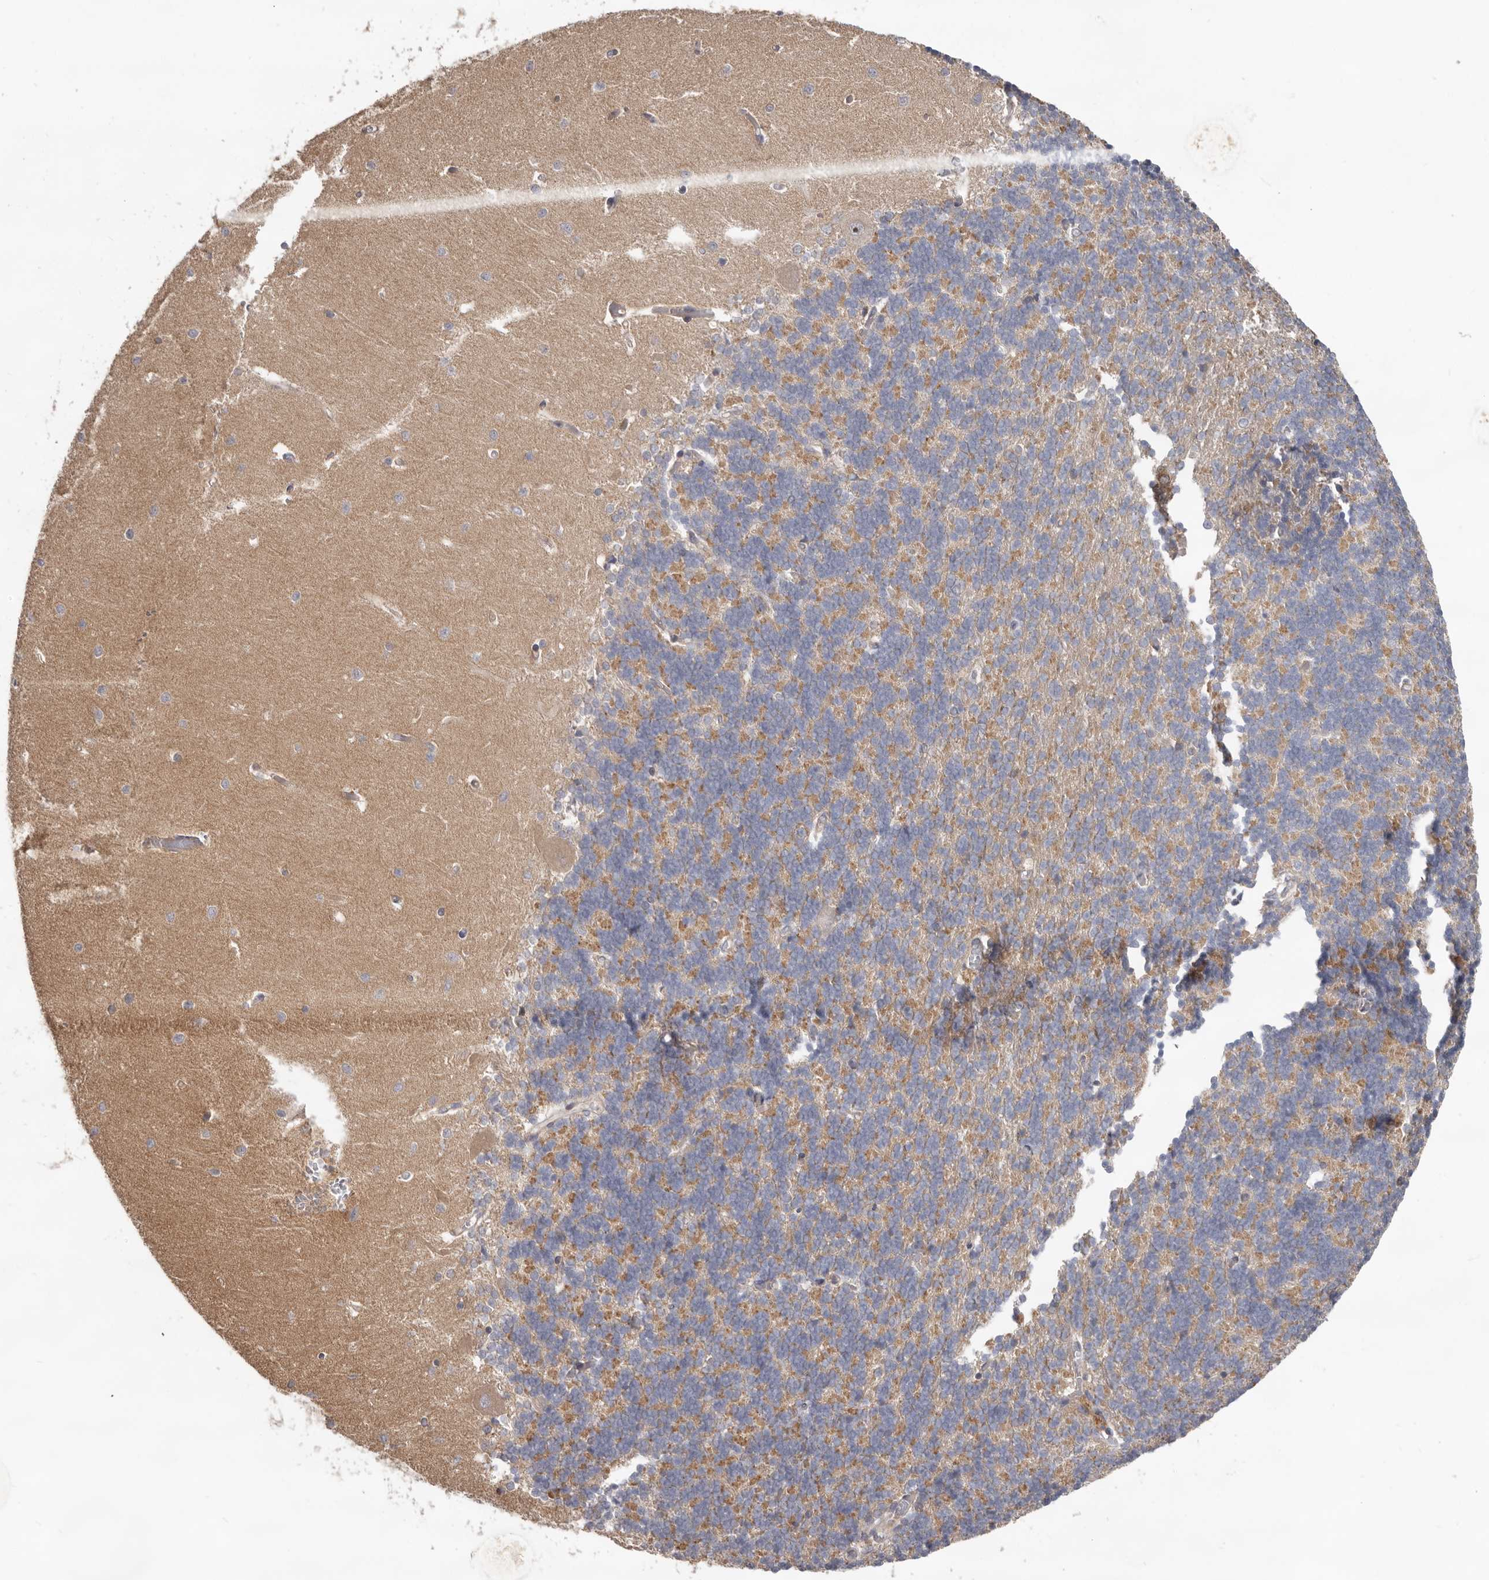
{"staining": {"intensity": "moderate", "quantity": "25%-75%", "location": "cytoplasmic/membranous"}, "tissue": "cerebellum", "cell_type": "Cells in granular layer", "image_type": "normal", "snomed": [{"axis": "morphology", "description": "Normal tissue, NOS"}, {"axis": "topography", "description": "Cerebellum"}], "caption": "Immunohistochemical staining of benign human cerebellum displays 25%-75% levels of moderate cytoplasmic/membranous protein positivity in about 25%-75% of cells in granular layer. (DAB IHC with brightfield microscopy, high magnification).", "gene": "HINT3", "patient": {"sex": "male", "age": 37}}